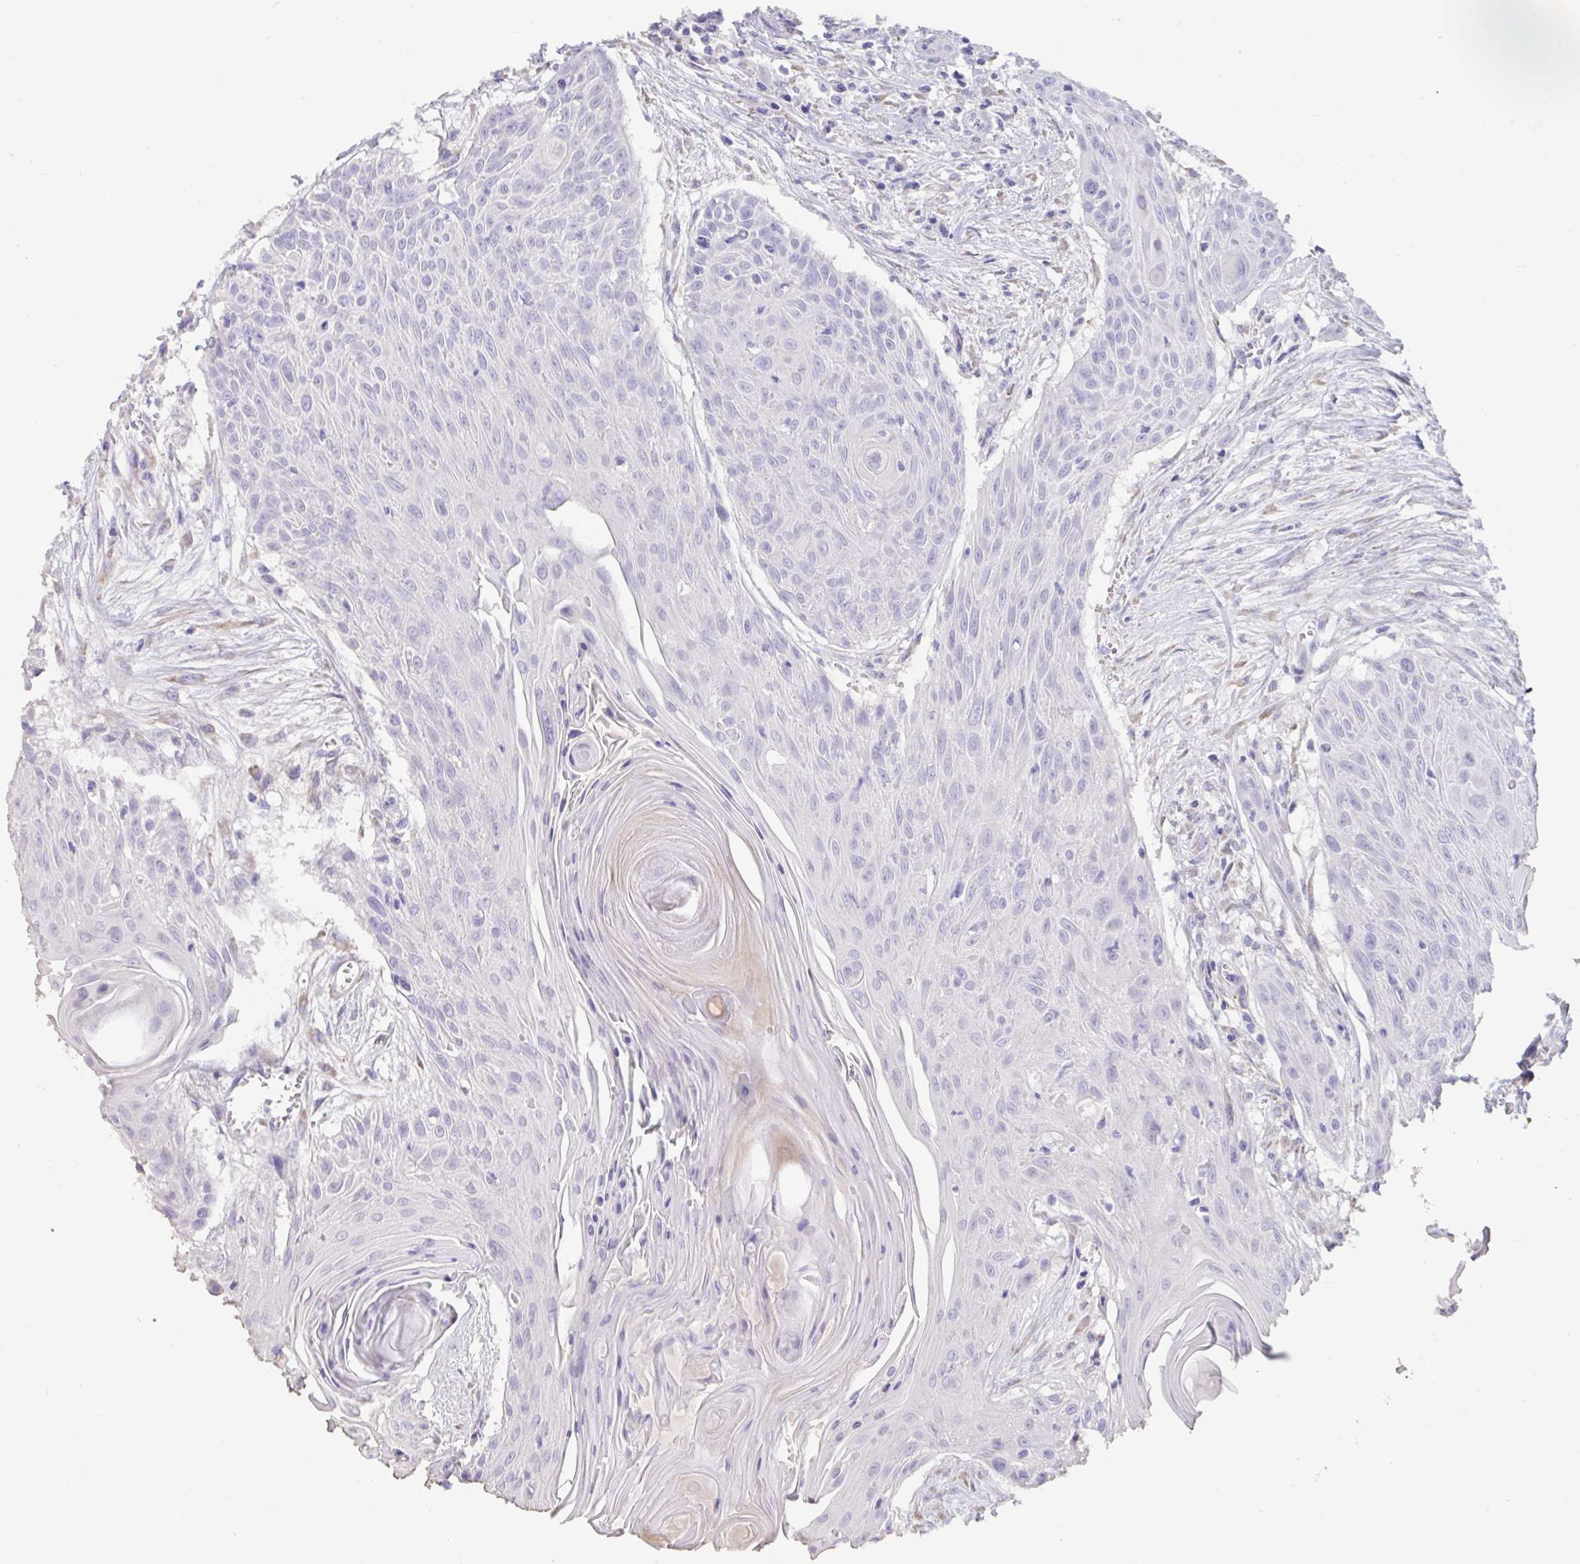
{"staining": {"intensity": "negative", "quantity": "none", "location": "none"}, "tissue": "head and neck cancer", "cell_type": "Tumor cells", "image_type": "cancer", "snomed": [{"axis": "morphology", "description": "Squamous cell carcinoma, NOS"}, {"axis": "topography", "description": "Lymph node"}, {"axis": "topography", "description": "Salivary gland"}, {"axis": "topography", "description": "Head-Neck"}], "caption": "High power microscopy photomicrograph of an IHC photomicrograph of squamous cell carcinoma (head and neck), revealing no significant positivity in tumor cells.", "gene": "TNNC1", "patient": {"sex": "female", "age": 74}}